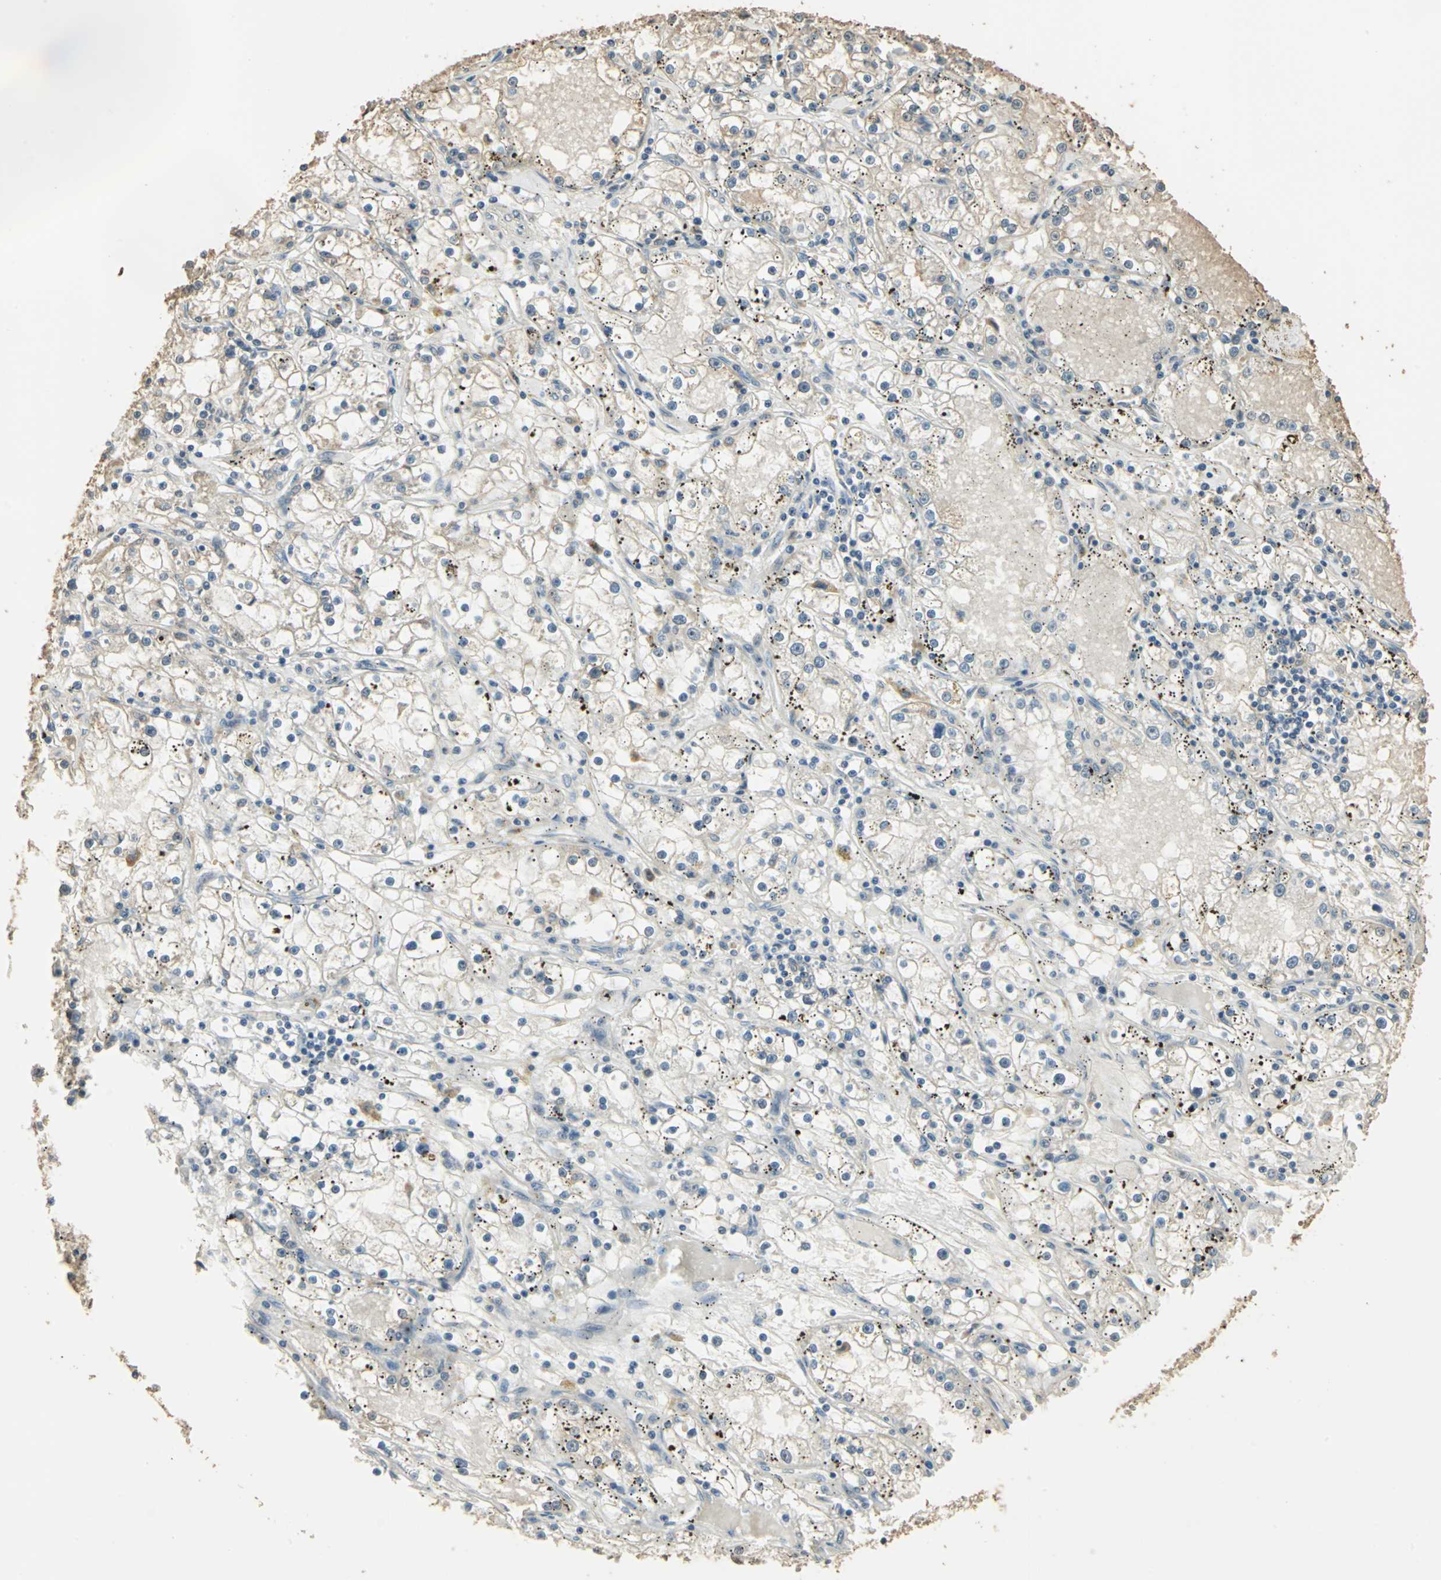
{"staining": {"intensity": "negative", "quantity": "none", "location": "none"}, "tissue": "renal cancer", "cell_type": "Tumor cells", "image_type": "cancer", "snomed": [{"axis": "morphology", "description": "Adenocarcinoma, NOS"}, {"axis": "topography", "description": "Kidney"}], "caption": "Tumor cells show no significant protein positivity in renal cancer. (DAB immunohistochemistry (IHC) with hematoxylin counter stain).", "gene": "UCHL5", "patient": {"sex": "male", "age": 56}}